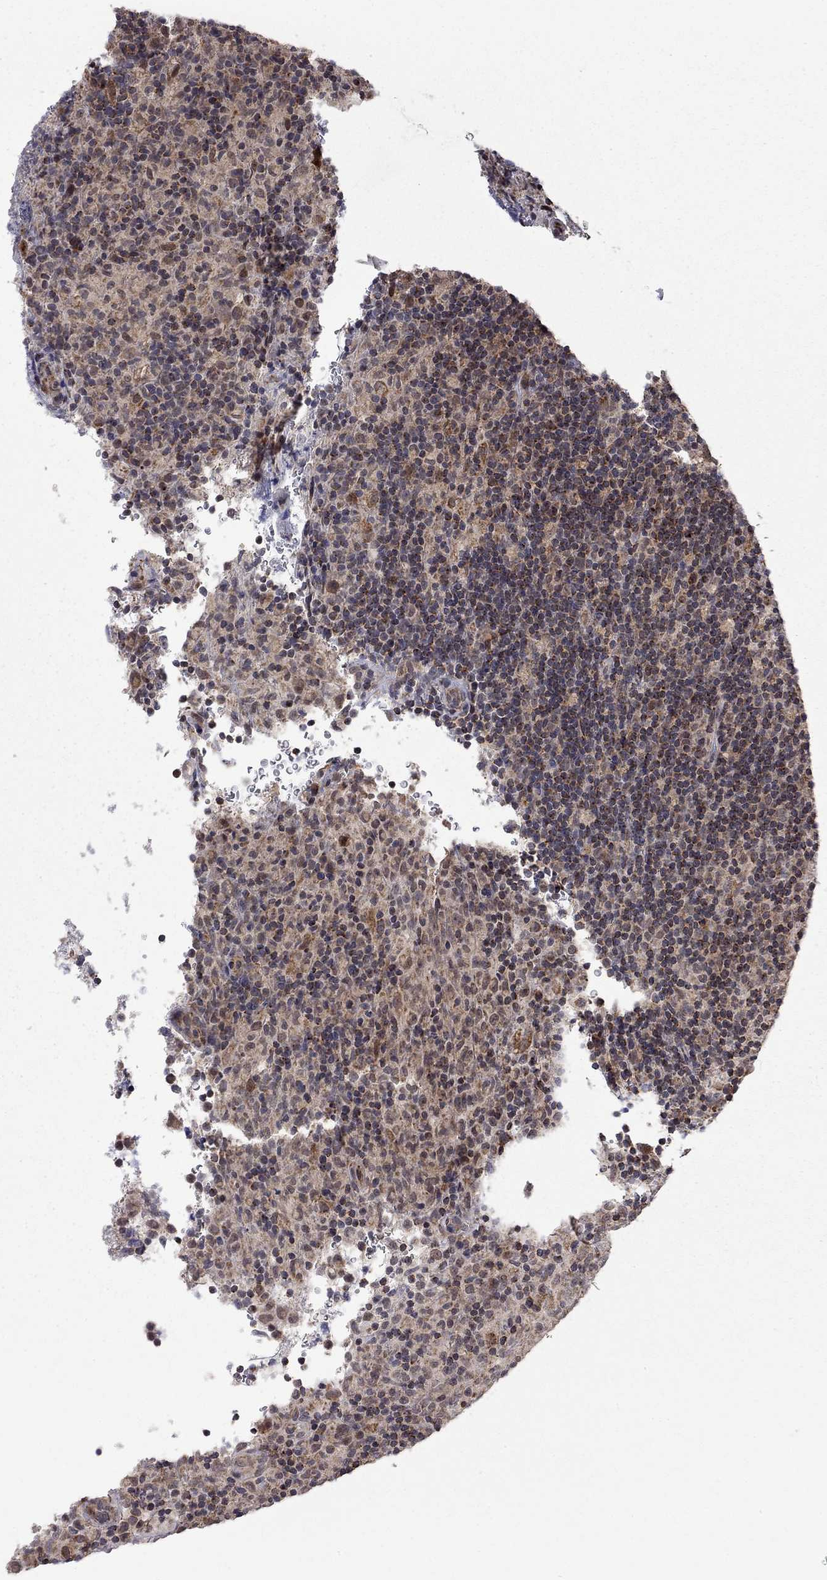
{"staining": {"intensity": "weak", "quantity": ">75%", "location": "cytoplasmic/membranous"}, "tissue": "lymphoma", "cell_type": "Tumor cells", "image_type": "cancer", "snomed": [{"axis": "morphology", "description": "Hodgkin's disease, NOS"}, {"axis": "topography", "description": "Lymph node"}], "caption": "Hodgkin's disease was stained to show a protein in brown. There is low levels of weak cytoplasmic/membranous staining in about >75% of tumor cells.", "gene": "IDS", "patient": {"sex": "male", "age": 70}}